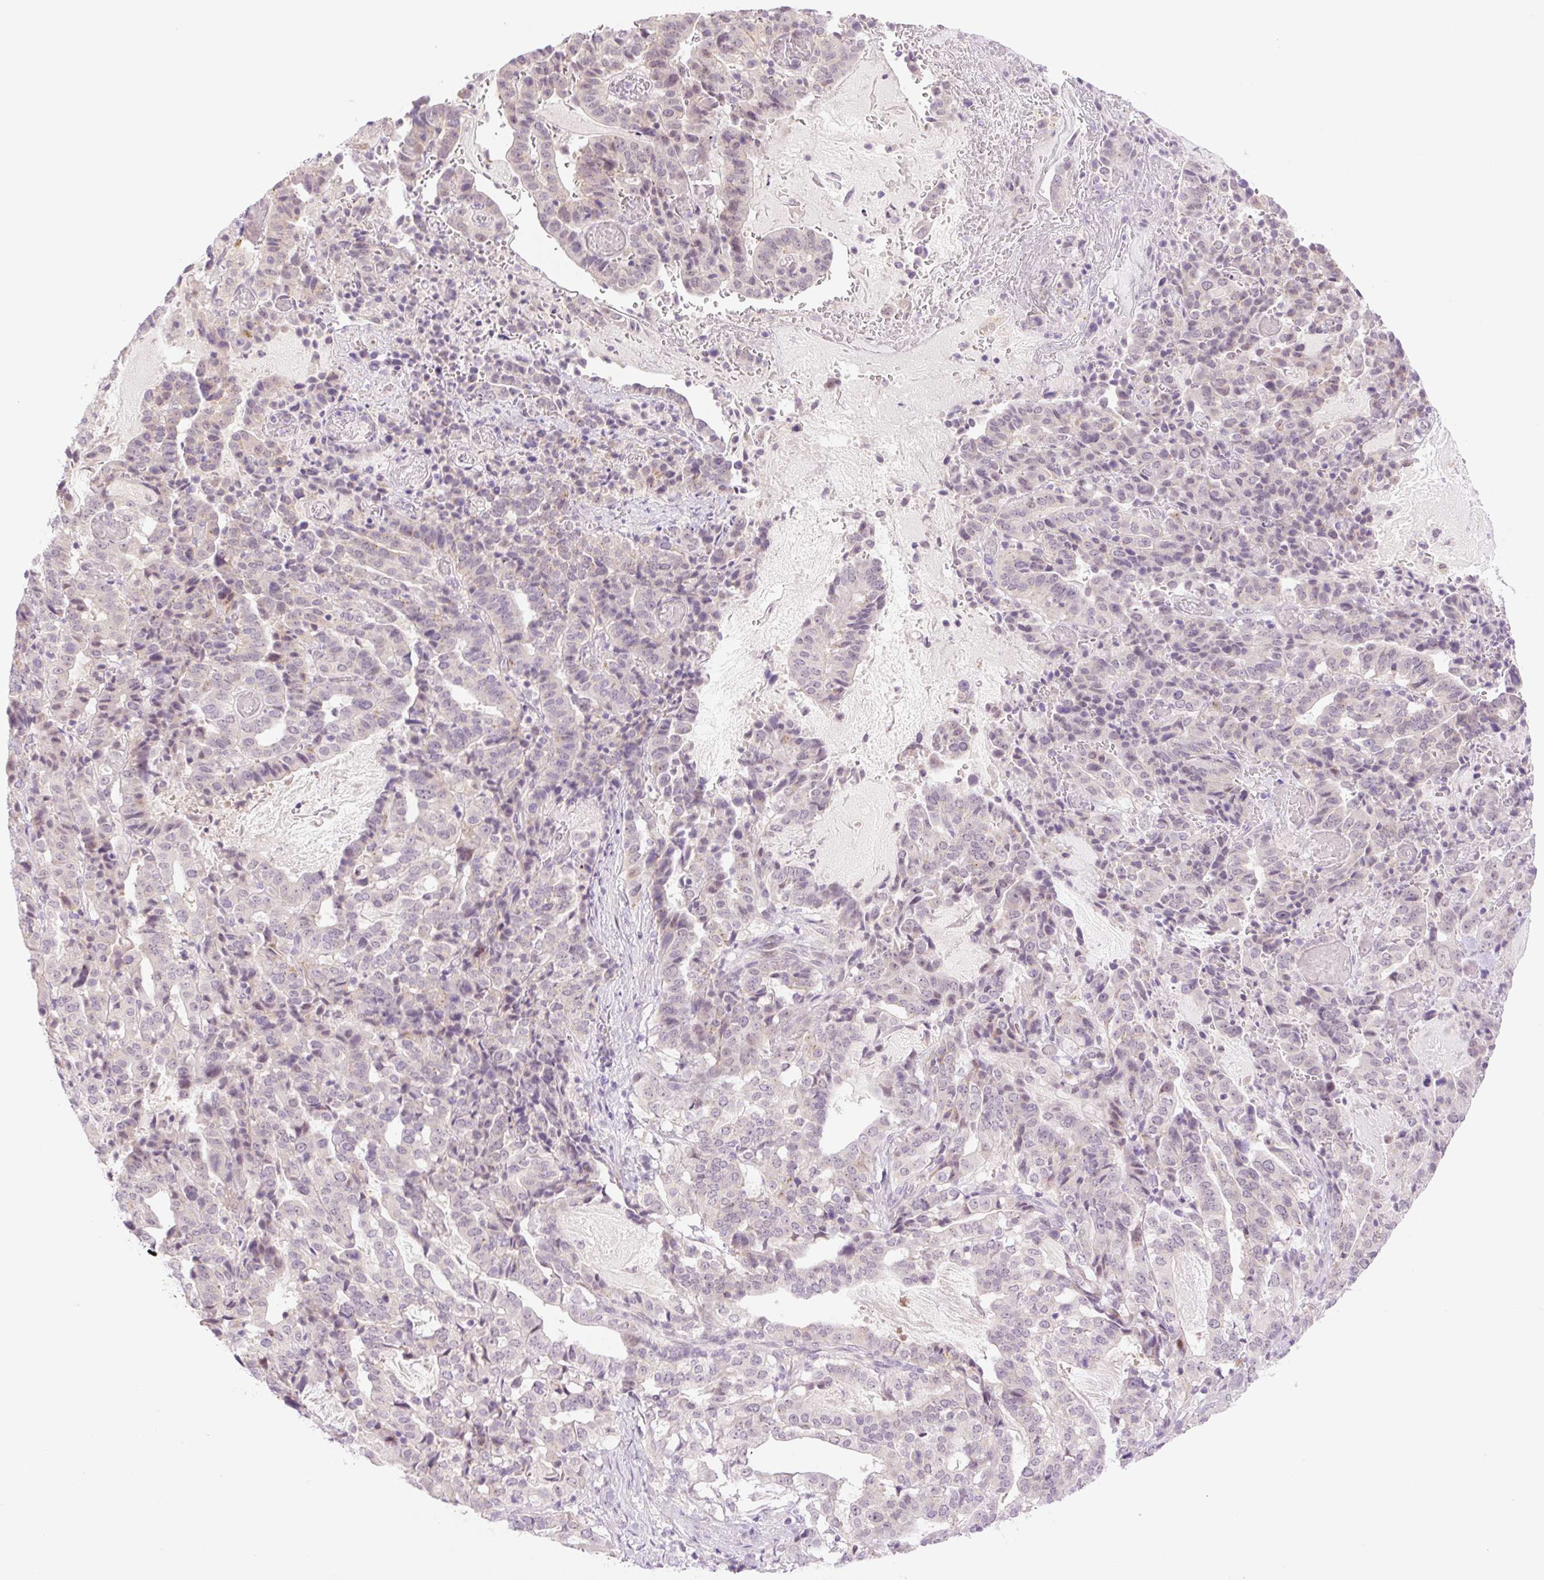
{"staining": {"intensity": "weak", "quantity": "25%-75%", "location": "nuclear"}, "tissue": "stomach cancer", "cell_type": "Tumor cells", "image_type": "cancer", "snomed": [{"axis": "morphology", "description": "Adenocarcinoma, NOS"}, {"axis": "topography", "description": "Stomach"}], "caption": "Human stomach cancer stained with a protein marker demonstrates weak staining in tumor cells.", "gene": "SPRYD4", "patient": {"sex": "male", "age": 48}}